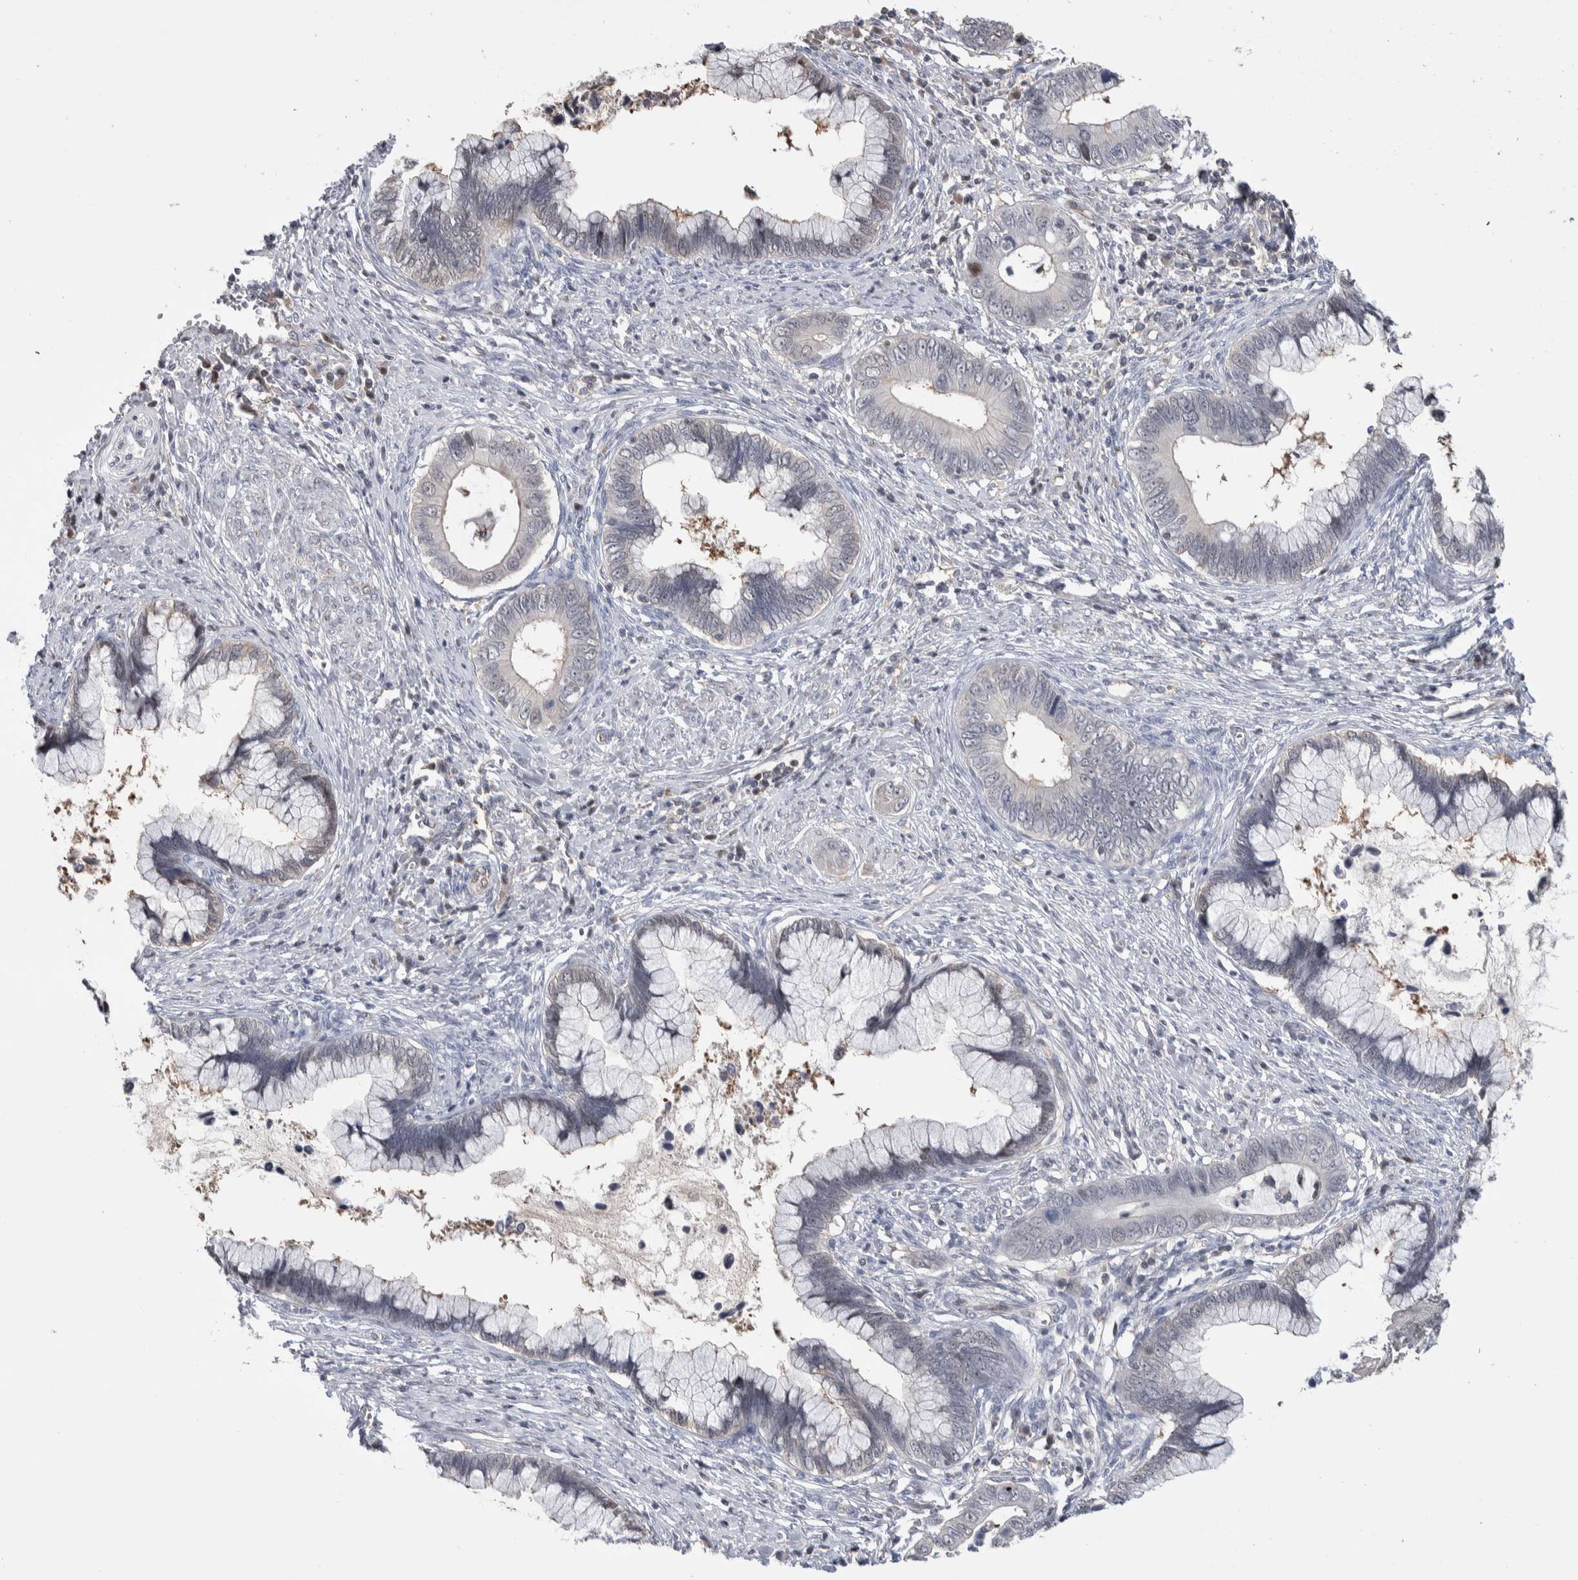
{"staining": {"intensity": "negative", "quantity": "none", "location": "none"}, "tissue": "cervical cancer", "cell_type": "Tumor cells", "image_type": "cancer", "snomed": [{"axis": "morphology", "description": "Adenocarcinoma, NOS"}, {"axis": "topography", "description": "Cervix"}], "caption": "The immunohistochemistry (IHC) photomicrograph has no significant positivity in tumor cells of cervical adenocarcinoma tissue. Nuclei are stained in blue.", "gene": "ZBTB49", "patient": {"sex": "female", "age": 44}}